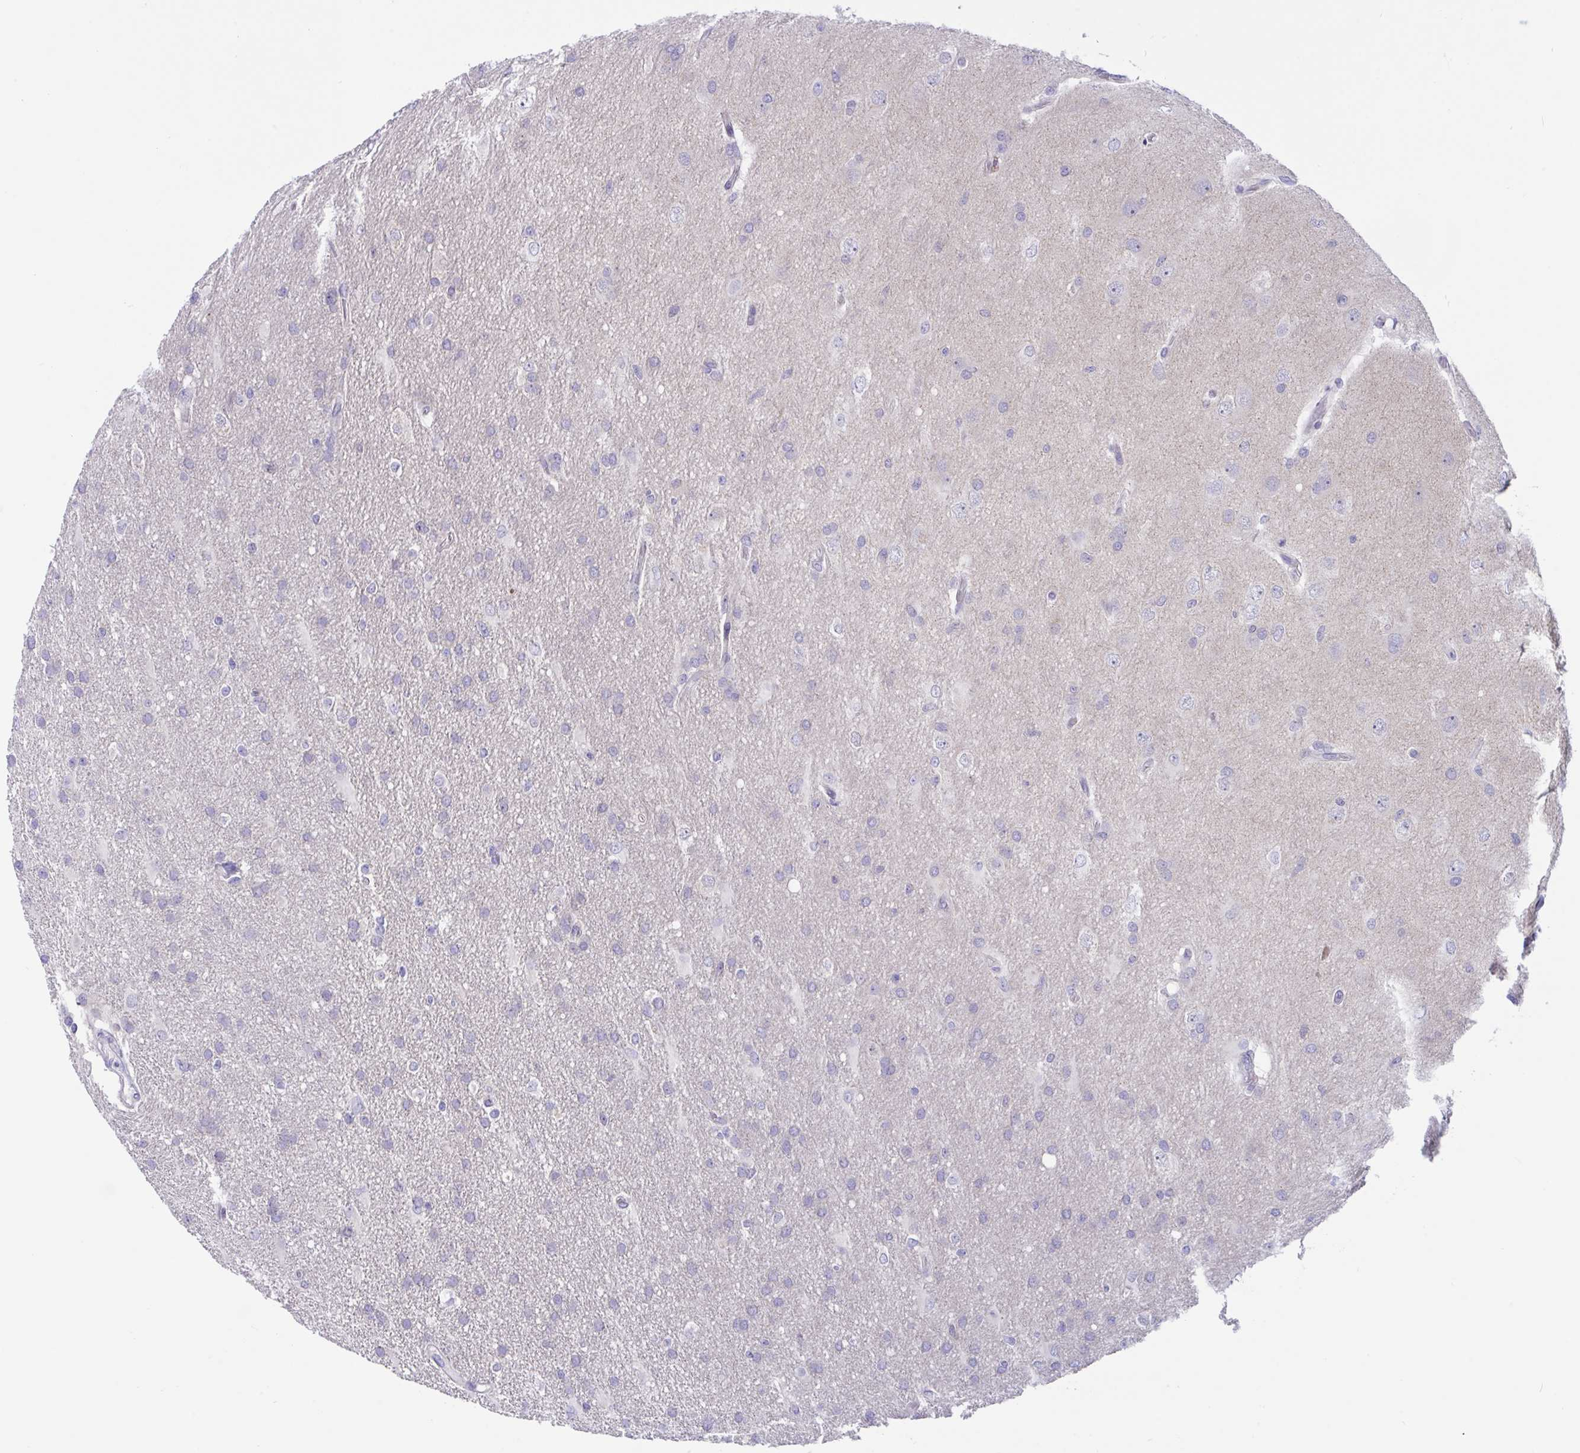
{"staining": {"intensity": "negative", "quantity": "none", "location": "none"}, "tissue": "glioma", "cell_type": "Tumor cells", "image_type": "cancer", "snomed": [{"axis": "morphology", "description": "Glioma, malignant, High grade"}, {"axis": "topography", "description": "Brain"}], "caption": "High magnification brightfield microscopy of glioma stained with DAB (brown) and counterstained with hematoxylin (blue): tumor cells show no significant staining. (DAB immunohistochemistry (IHC) with hematoxylin counter stain).", "gene": "DTX3", "patient": {"sex": "male", "age": 53}}